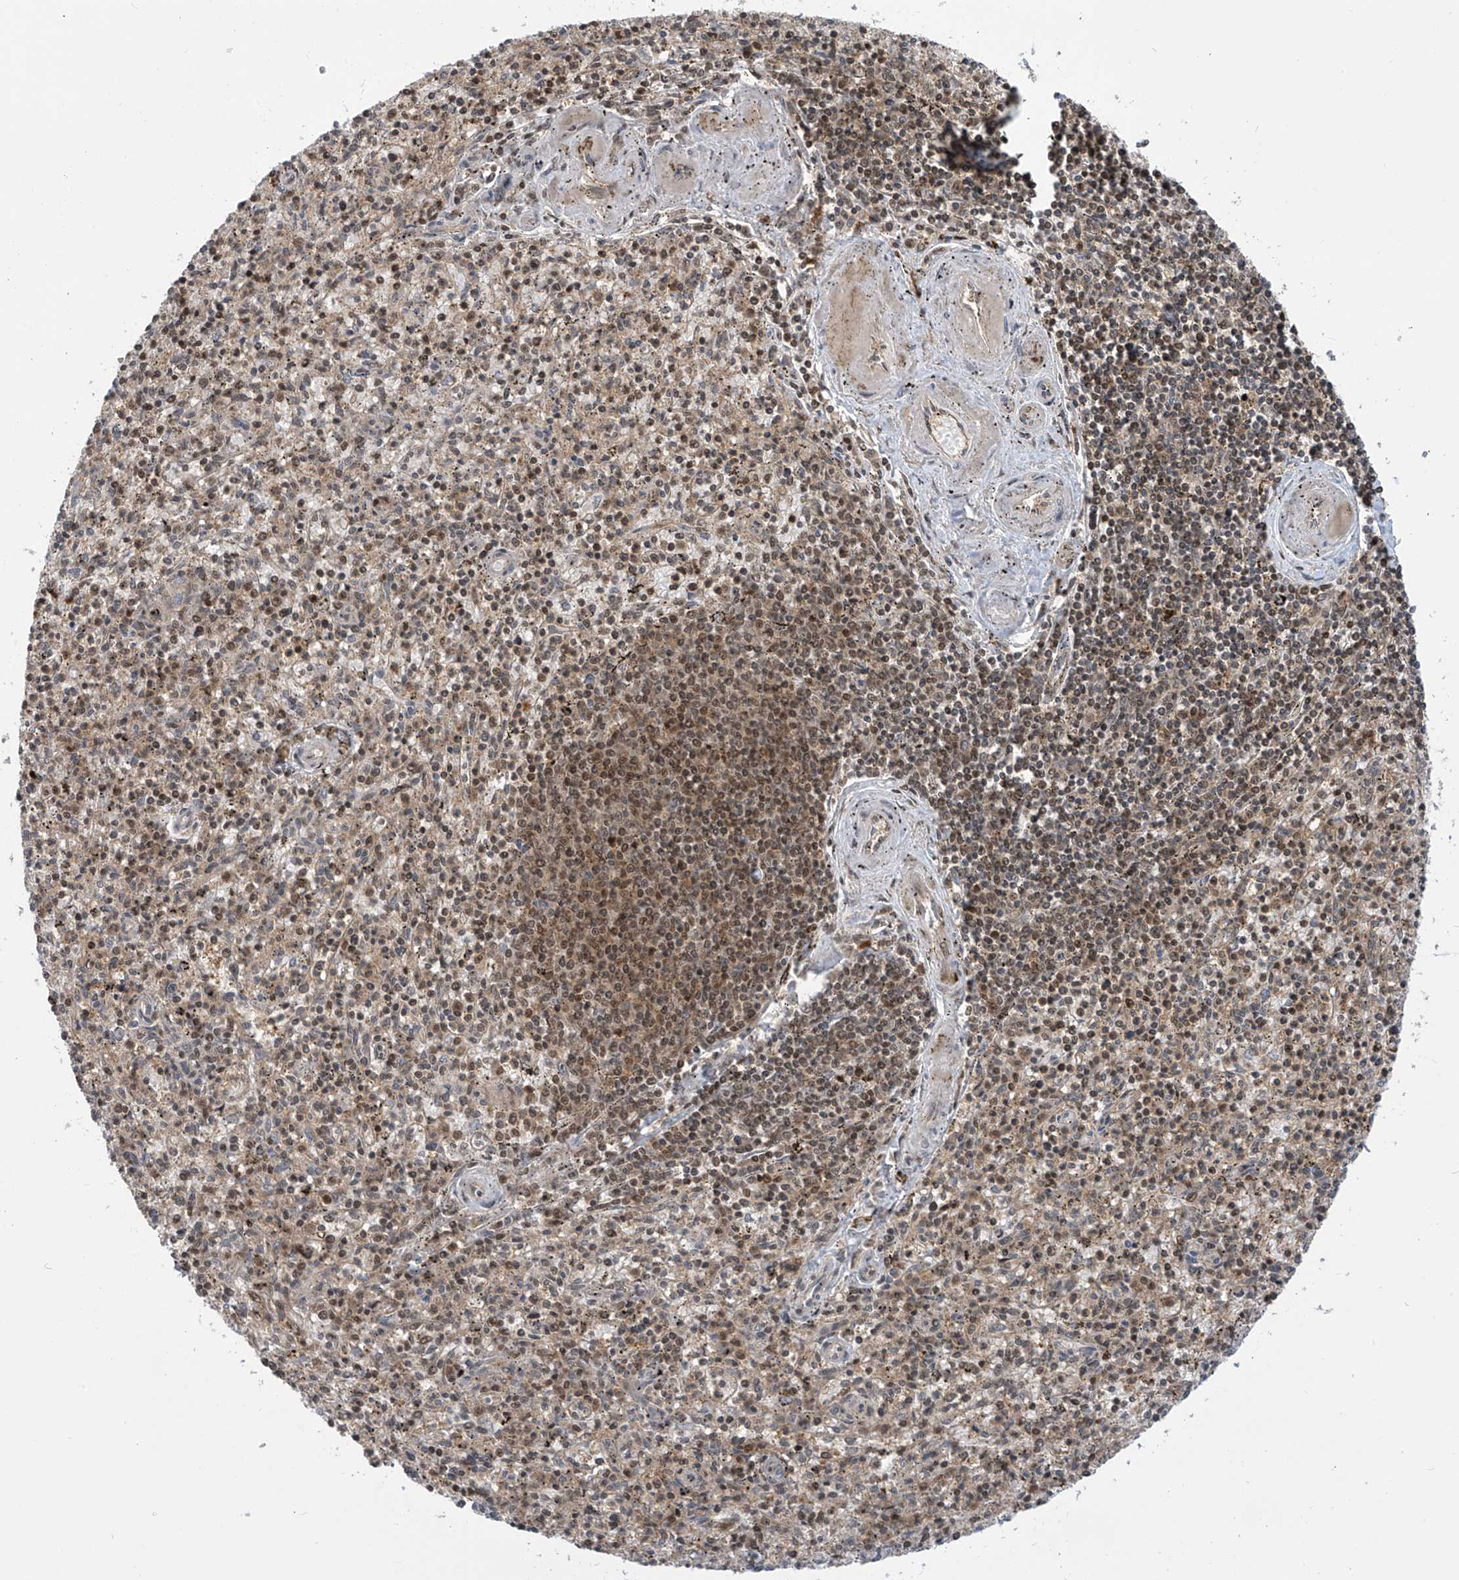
{"staining": {"intensity": "moderate", "quantity": "25%-75%", "location": "nuclear"}, "tissue": "spleen", "cell_type": "Cells in red pulp", "image_type": "normal", "snomed": [{"axis": "morphology", "description": "Normal tissue, NOS"}, {"axis": "topography", "description": "Spleen"}], "caption": "IHC of unremarkable spleen demonstrates medium levels of moderate nuclear positivity in about 25%-75% of cells in red pulp.", "gene": "LAGE3", "patient": {"sex": "male", "age": 72}}